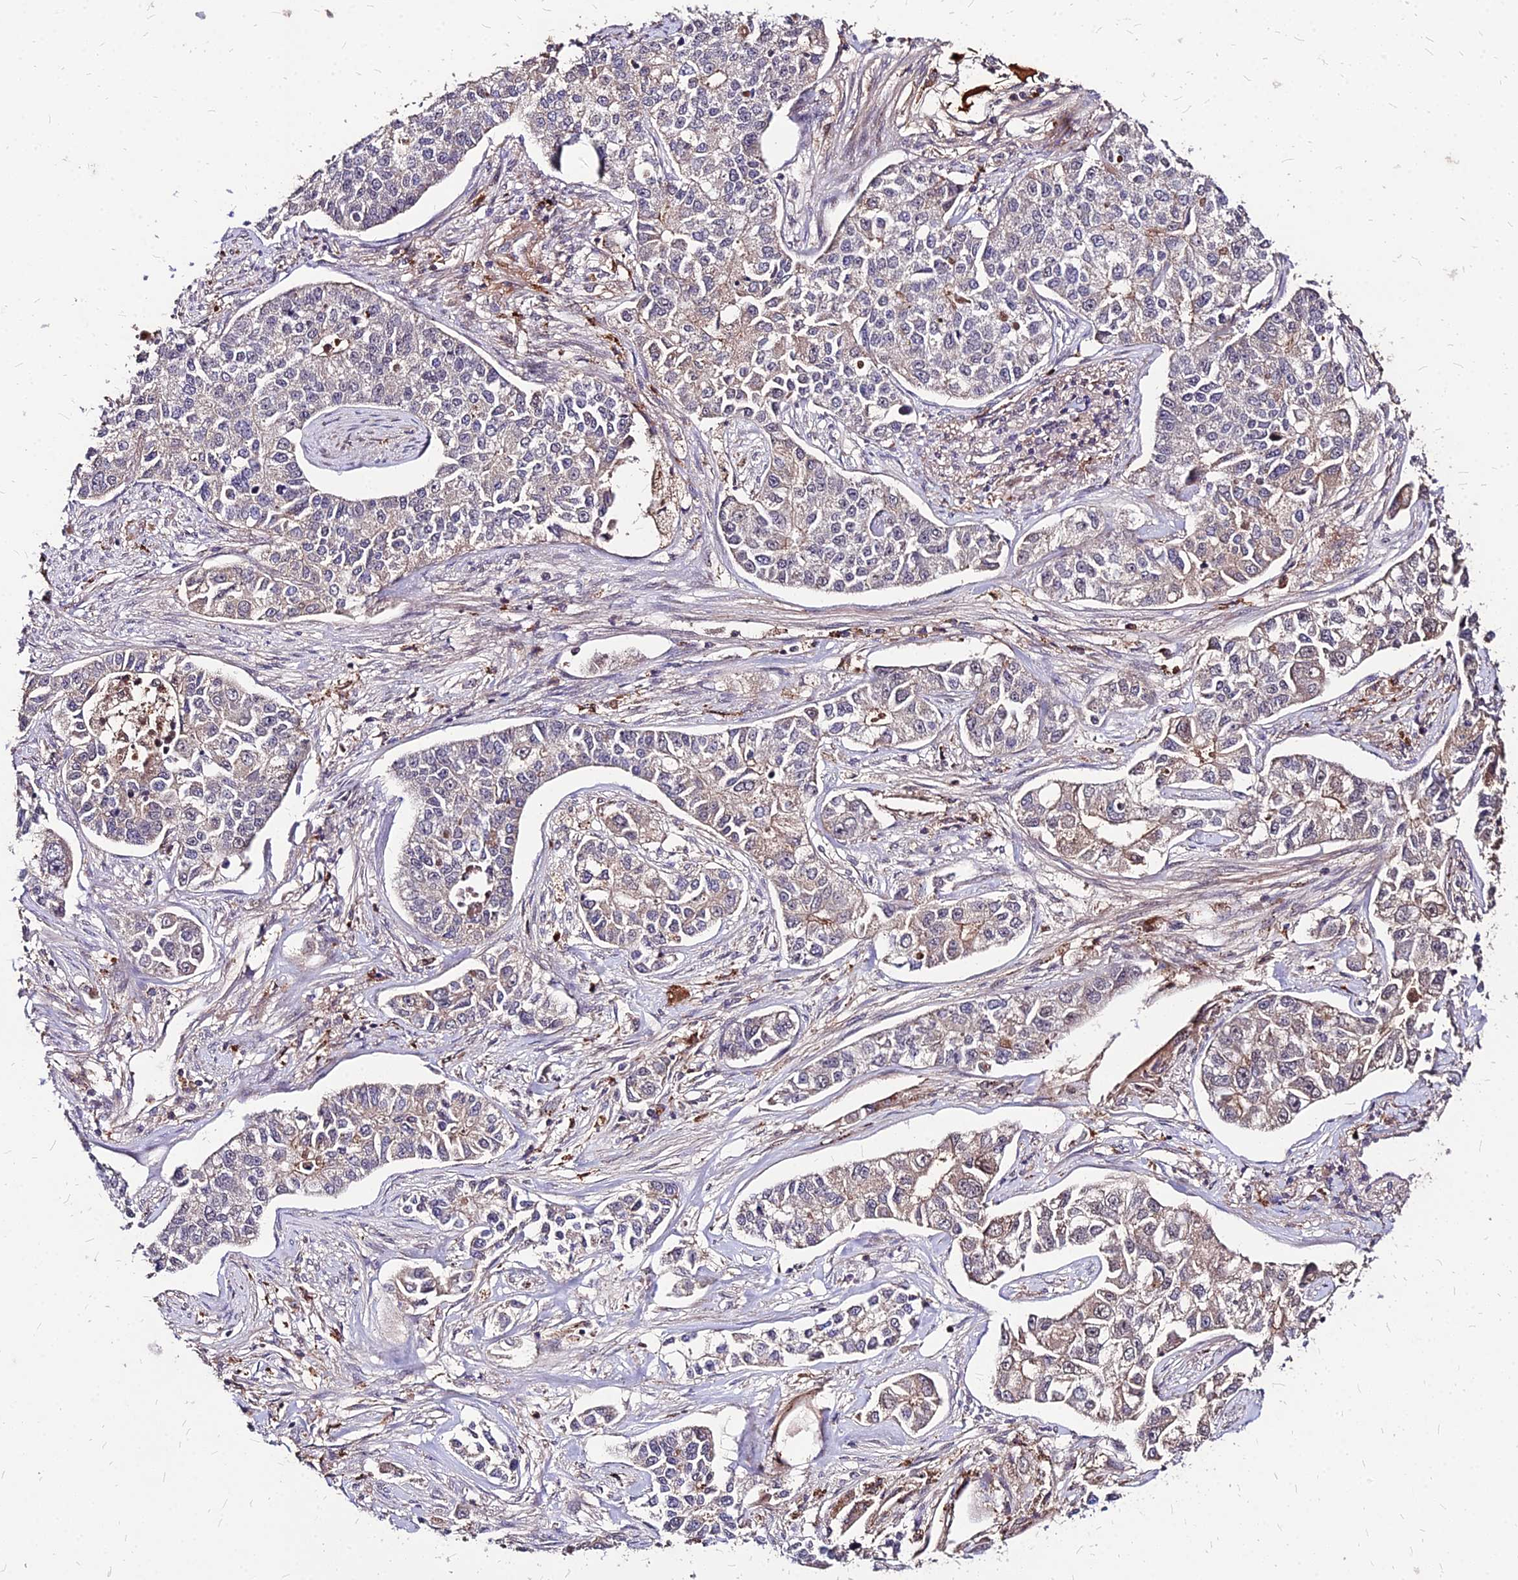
{"staining": {"intensity": "negative", "quantity": "none", "location": "none"}, "tissue": "lung cancer", "cell_type": "Tumor cells", "image_type": "cancer", "snomed": [{"axis": "morphology", "description": "Adenocarcinoma, NOS"}, {"axis": "topography", "description": "Lung"}], "caption": "Immunohistochemistry (IHC) photomicrograph of lung cancer (adenocarcinoma) stained for a protein (brown), which shows no staining in tumor cells.", "gene": "APBA3", "patient": {"sex": "male", "age": 49}}